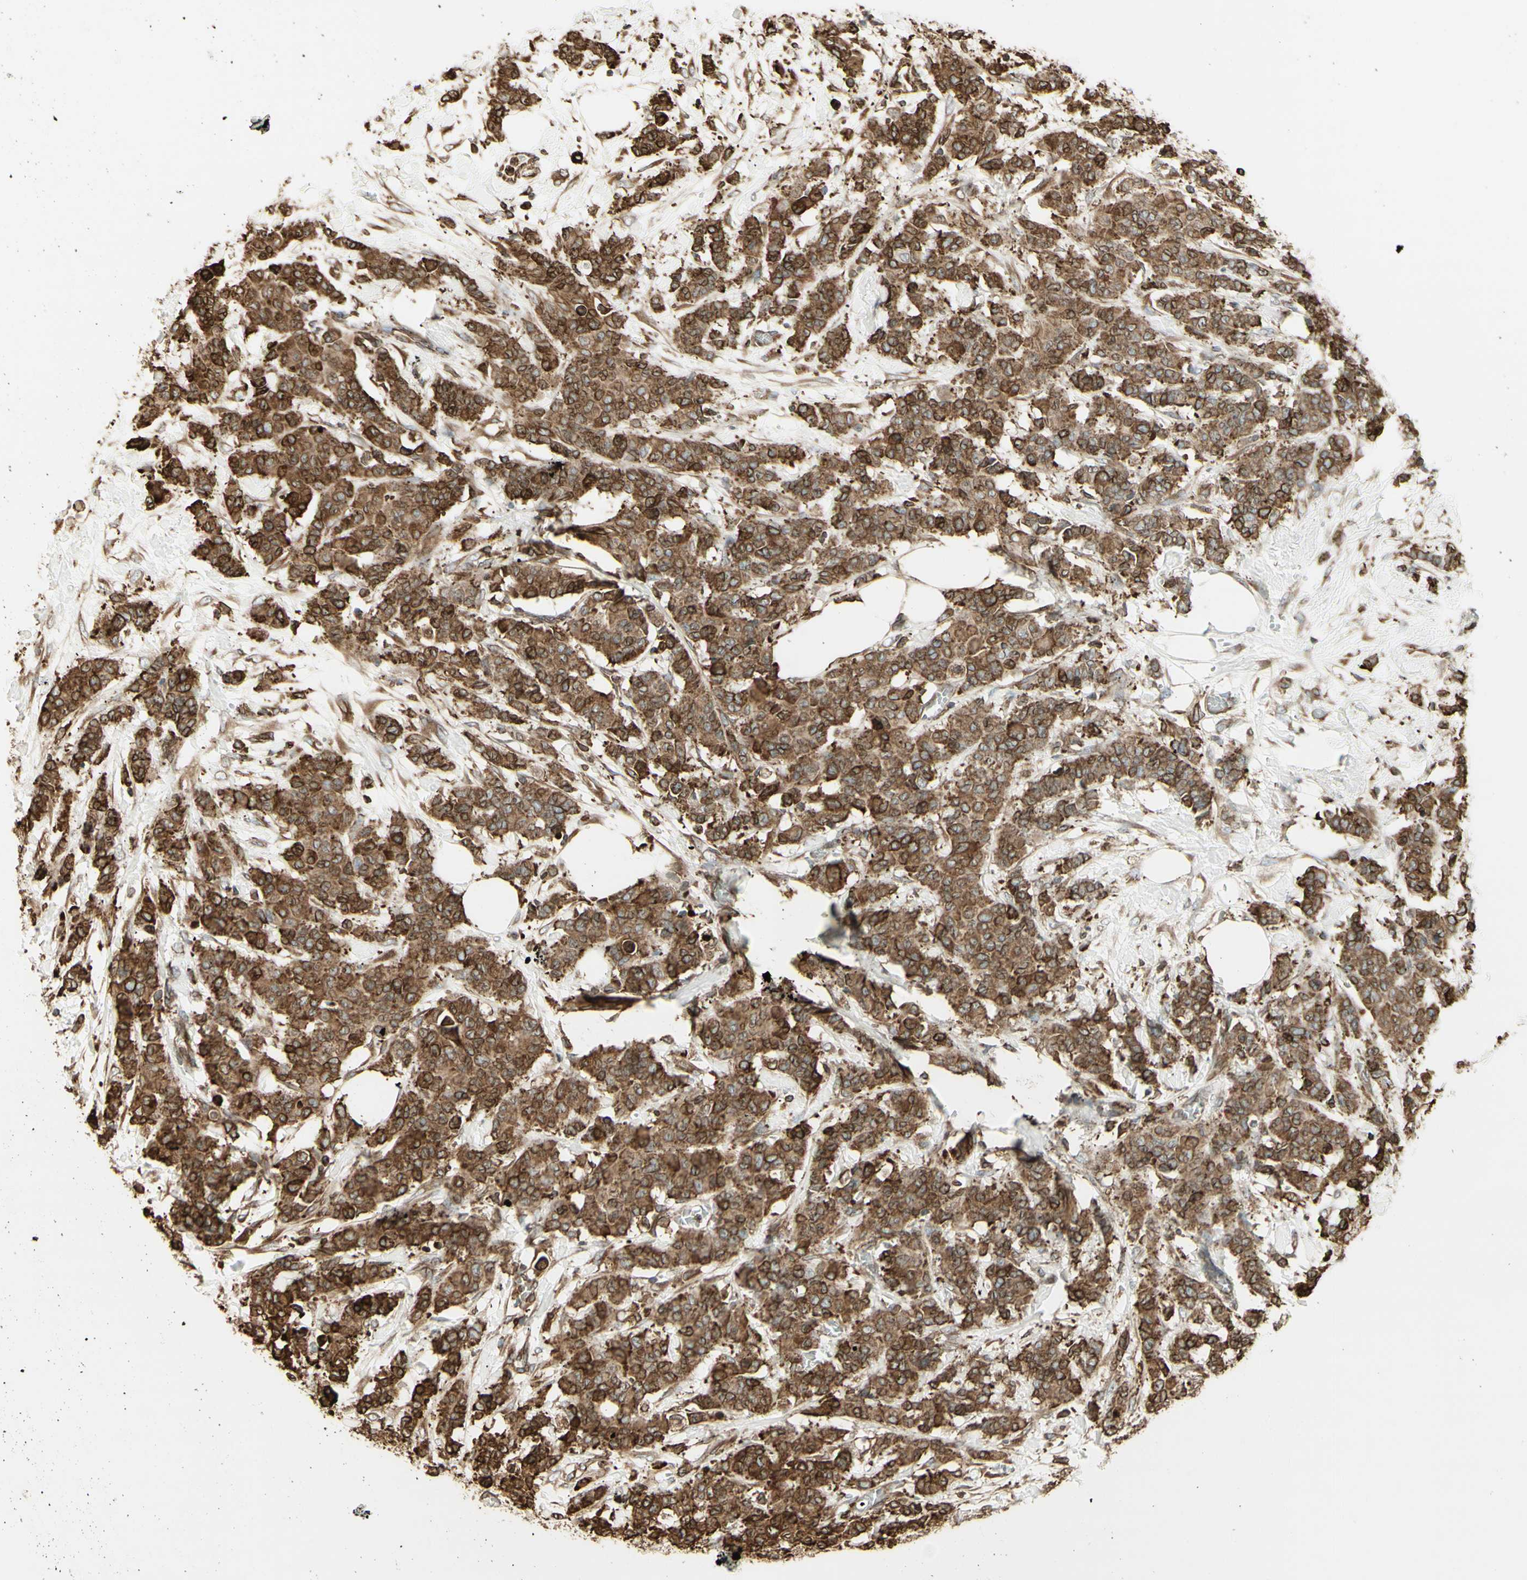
{"staining": {"intensity": "moderate", "quantity": ">75%", "location": "cytoplasmic/membranous"}, "tissue": "breast cancer", "cell_type": "Tumor cells", "image_type": "cancer", "snomed": [{"axis": "morphology", "description": "Normal tissue, NOS"}, {"axis": "morphology", "description": "Duct carcinoma"}, {"axis": "topography", "description": "Breast"}], "caption": "Protein expression analysis of breast cancer (infiltrating ductal carcinoma) shows moderate cytoplasmic/membranous positivity in about >75% of tumor cells.", "gene": "CANX", "patient": {"sex": "female", "age": 40}}